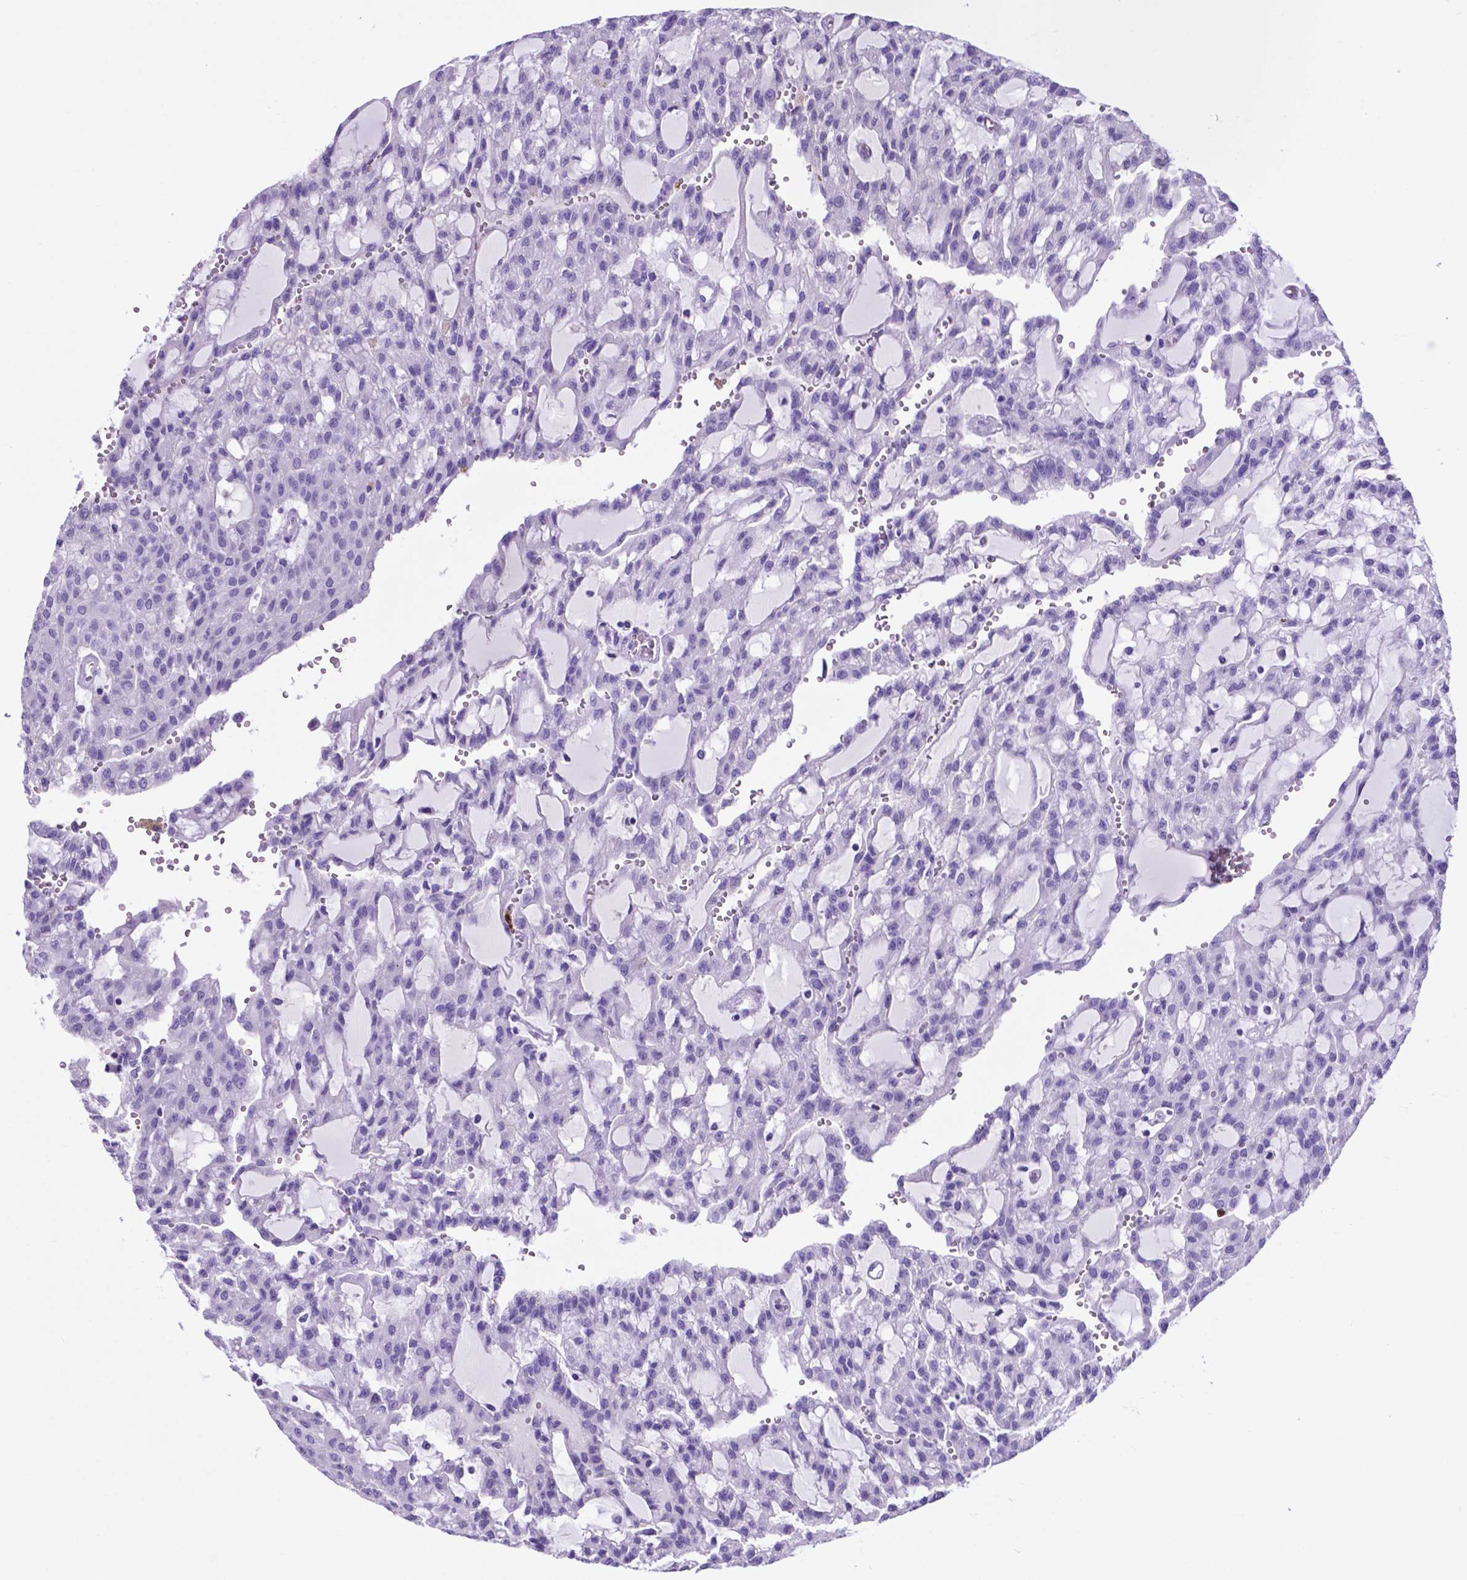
{"staining": {"intensity": "negative", "quantity": "none", "location": "none"}, "tissue": "renal cancer", "cell_type": "Tumor cells", "image_type": "cancer", "snomed": [{"axis": "morphology", "description": "Adenocarcinoma, NOS"}, {"axis": "topography", "description": "Kidney"}], "caption": "Immunohistochemistry of renal cancer displays no expression in tumor cells.", "gene": "LZTR1", "patient": {"sex": "male", "age": 63}}